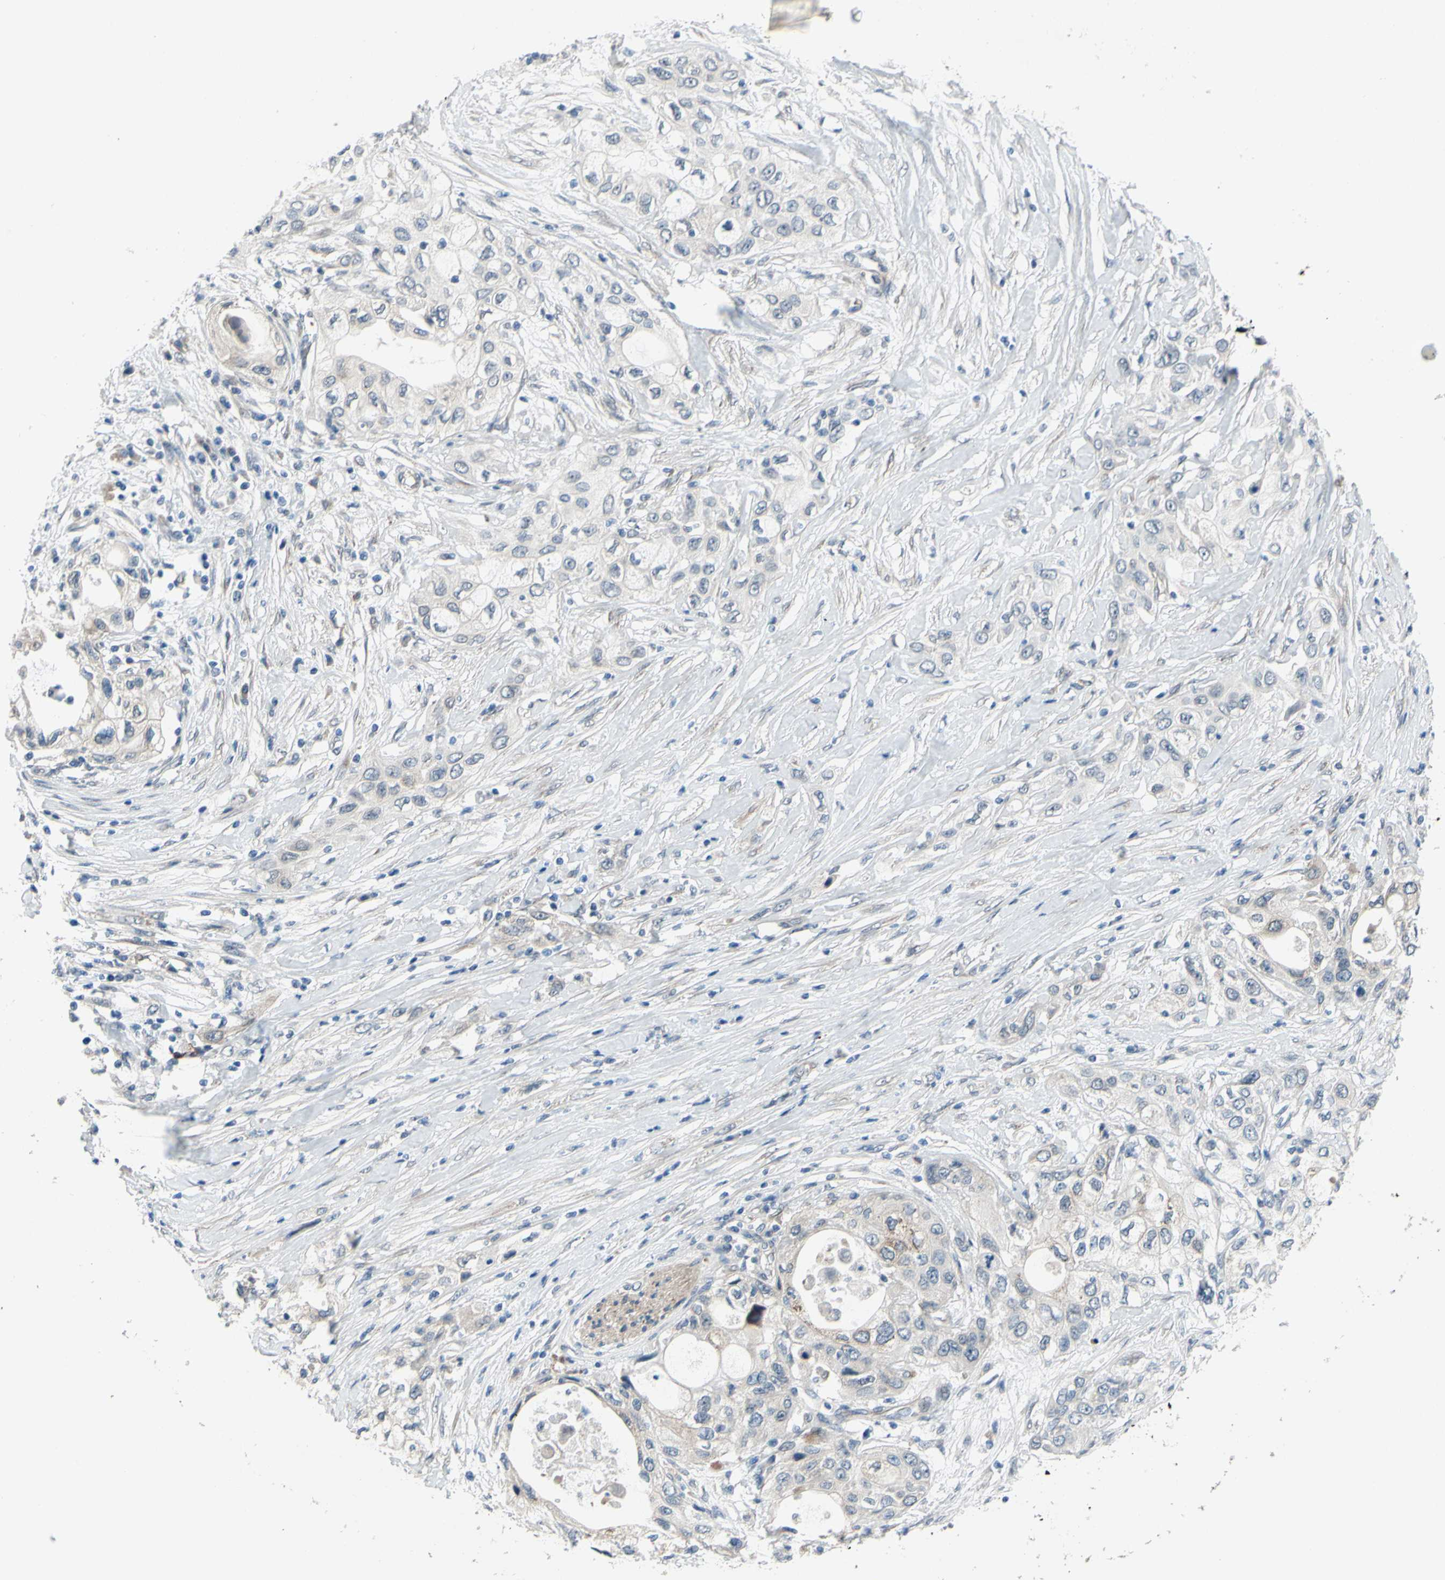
{"staining": {"intensity": "weak", "quantity": "<25%", "location": "cytoplasmic/membranous"}, "tissue": "pancreatic cancer", "cell_type": "Tumor cells", "image_type": "cancer", "snomed": [{"axis": "morphology", "description": "Adenocarcinoma, NOS"}, {"axis": "topography", "description": "Pancreas"}], "caption": "The histopathology image exhibits no significant staining in tumor cells of adenocarcinoma (pancreatic).", "gene": "GRAMD2B", "patient": {"sex": "female", "age": 70}}